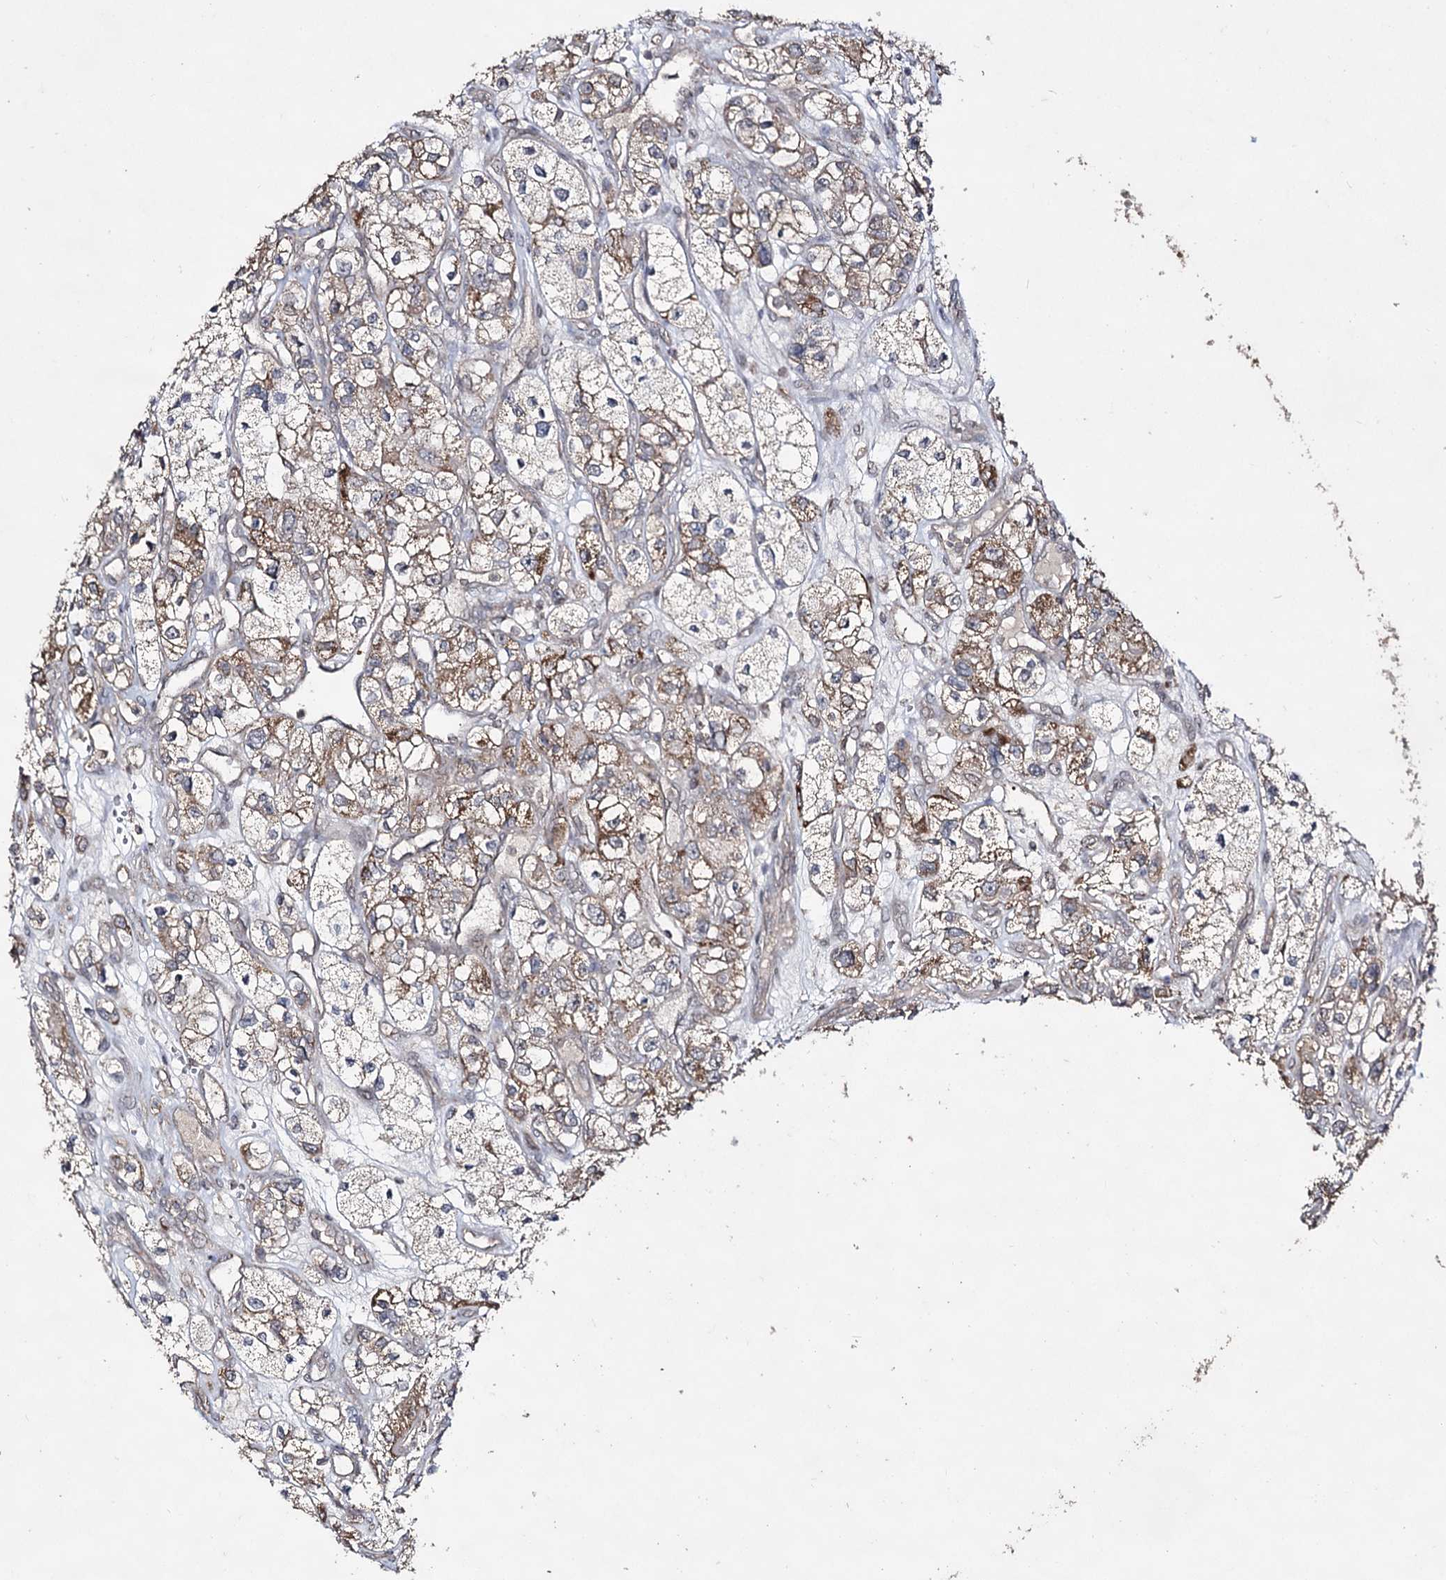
{"staining": {"intensity": "weak", "quantity": "25%-75%", "location": "cytoplasmic/membranous"}, "tissue": "renal cancer", "cell_type": "Tumor cells", "image_type": "cancer", "snomed": [{"axis": "morphology", "description": "Adenocarcinoma, NOS"}, {"axis": "topography", "description": "Kidney"}], "caption": "Renal cancer (adenocarcinoma) stained for a protein exhibits weak cytoplasmic/membranous positivity in tumor cells.", "gene": "ACTR6", "patient": {"sex": "female", "age": 57}}